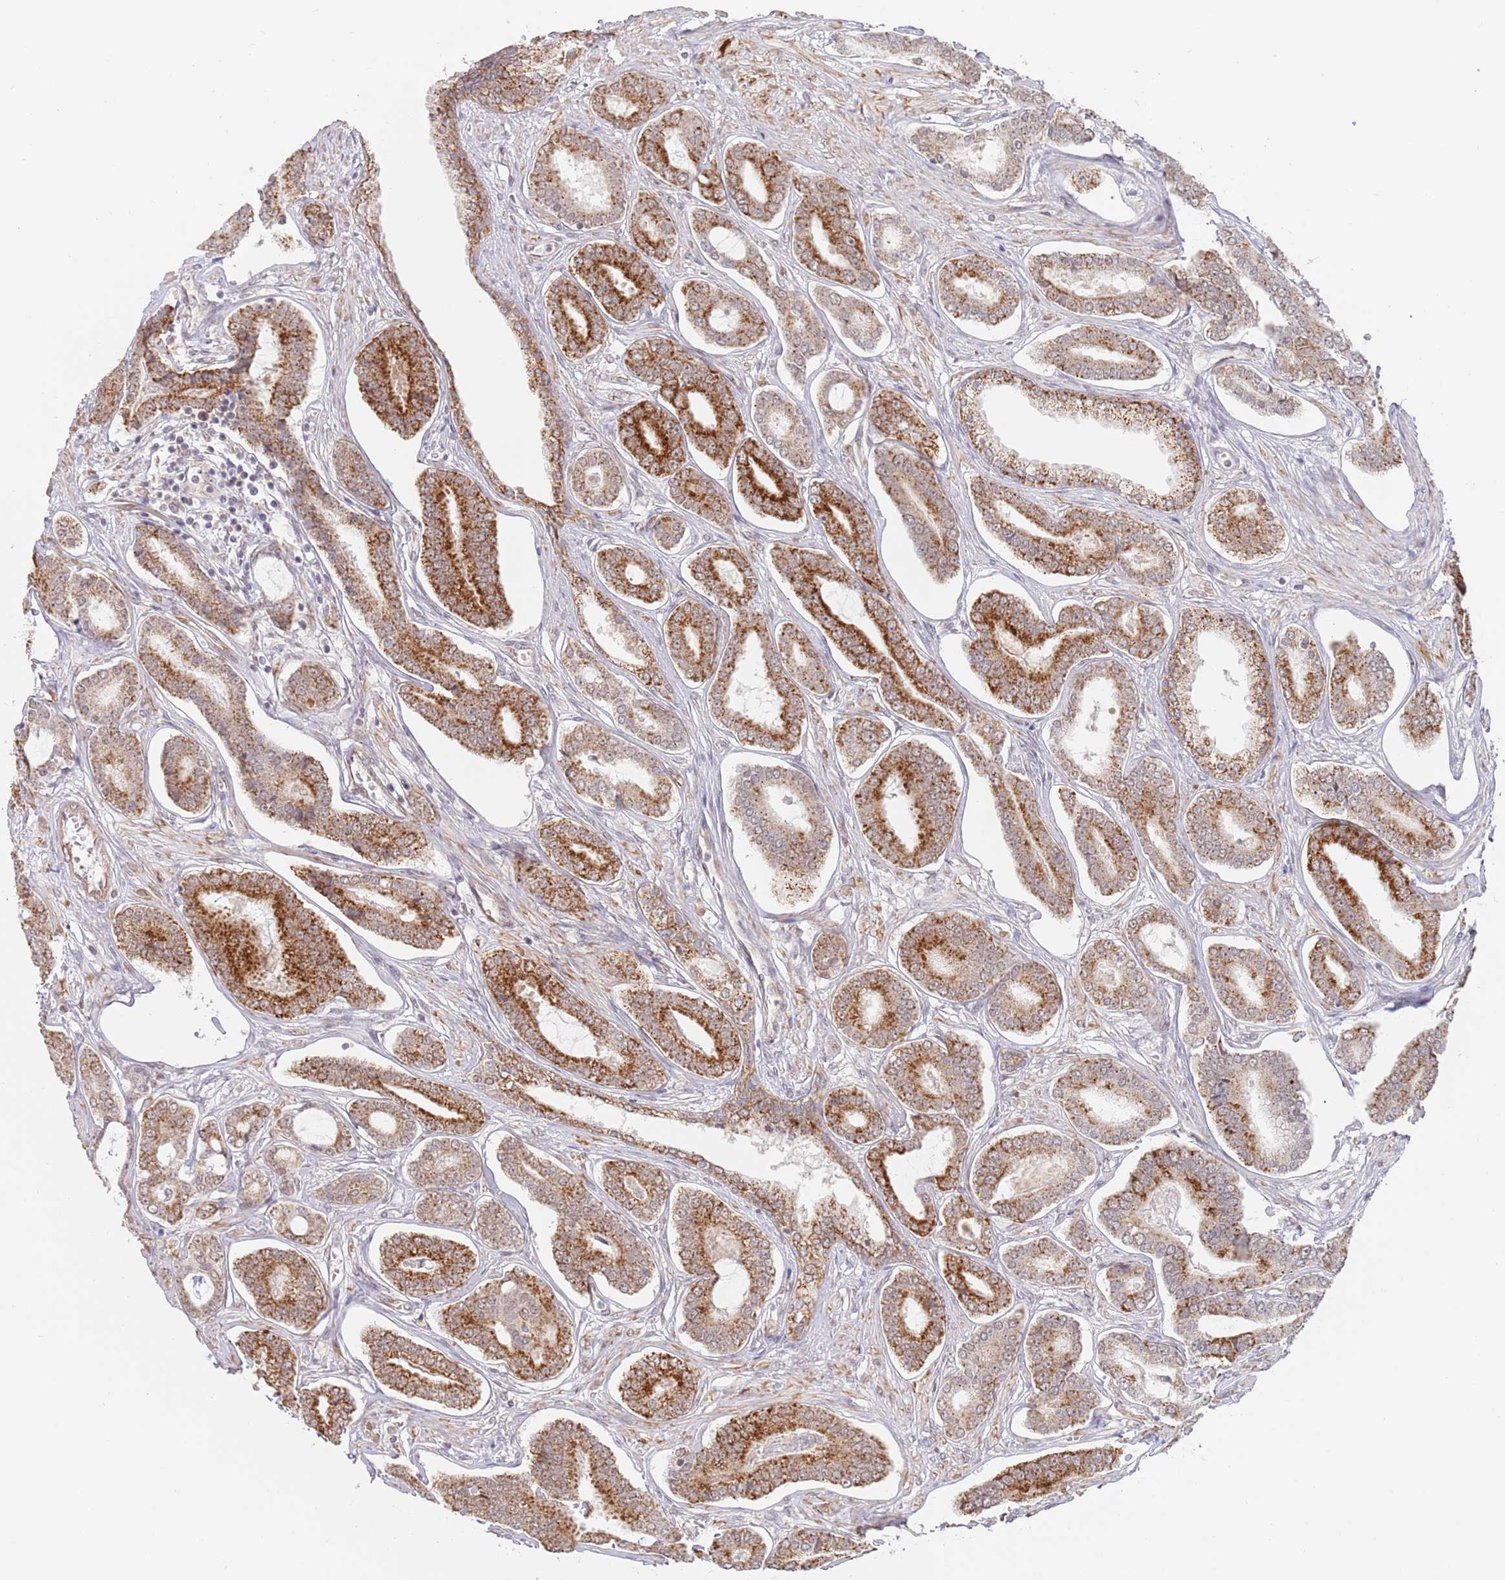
{"staining": {"intensity": "strong", "quantity": ">75%", "location": "cytoplasmic/membranous"}, "tissue": "prostate cancer", "cell_type": "Tumor cells", "image_type": "cancer", "snomed": [{"axis": "morphology", "description": "Adenocarcinoma, NOS"}, {"axis": "topography", "description": "Prostate and seminal vesicle, NOS"}], "caption": "The photomicrograph reveals a brown stain indicating the presence of a protein in the cytoplasmic/membranous of tumor cells in prostate cancer (adenocarcinoma).", "gene": "UQCC3", "patient": {"sex": "male", "age": 76}}